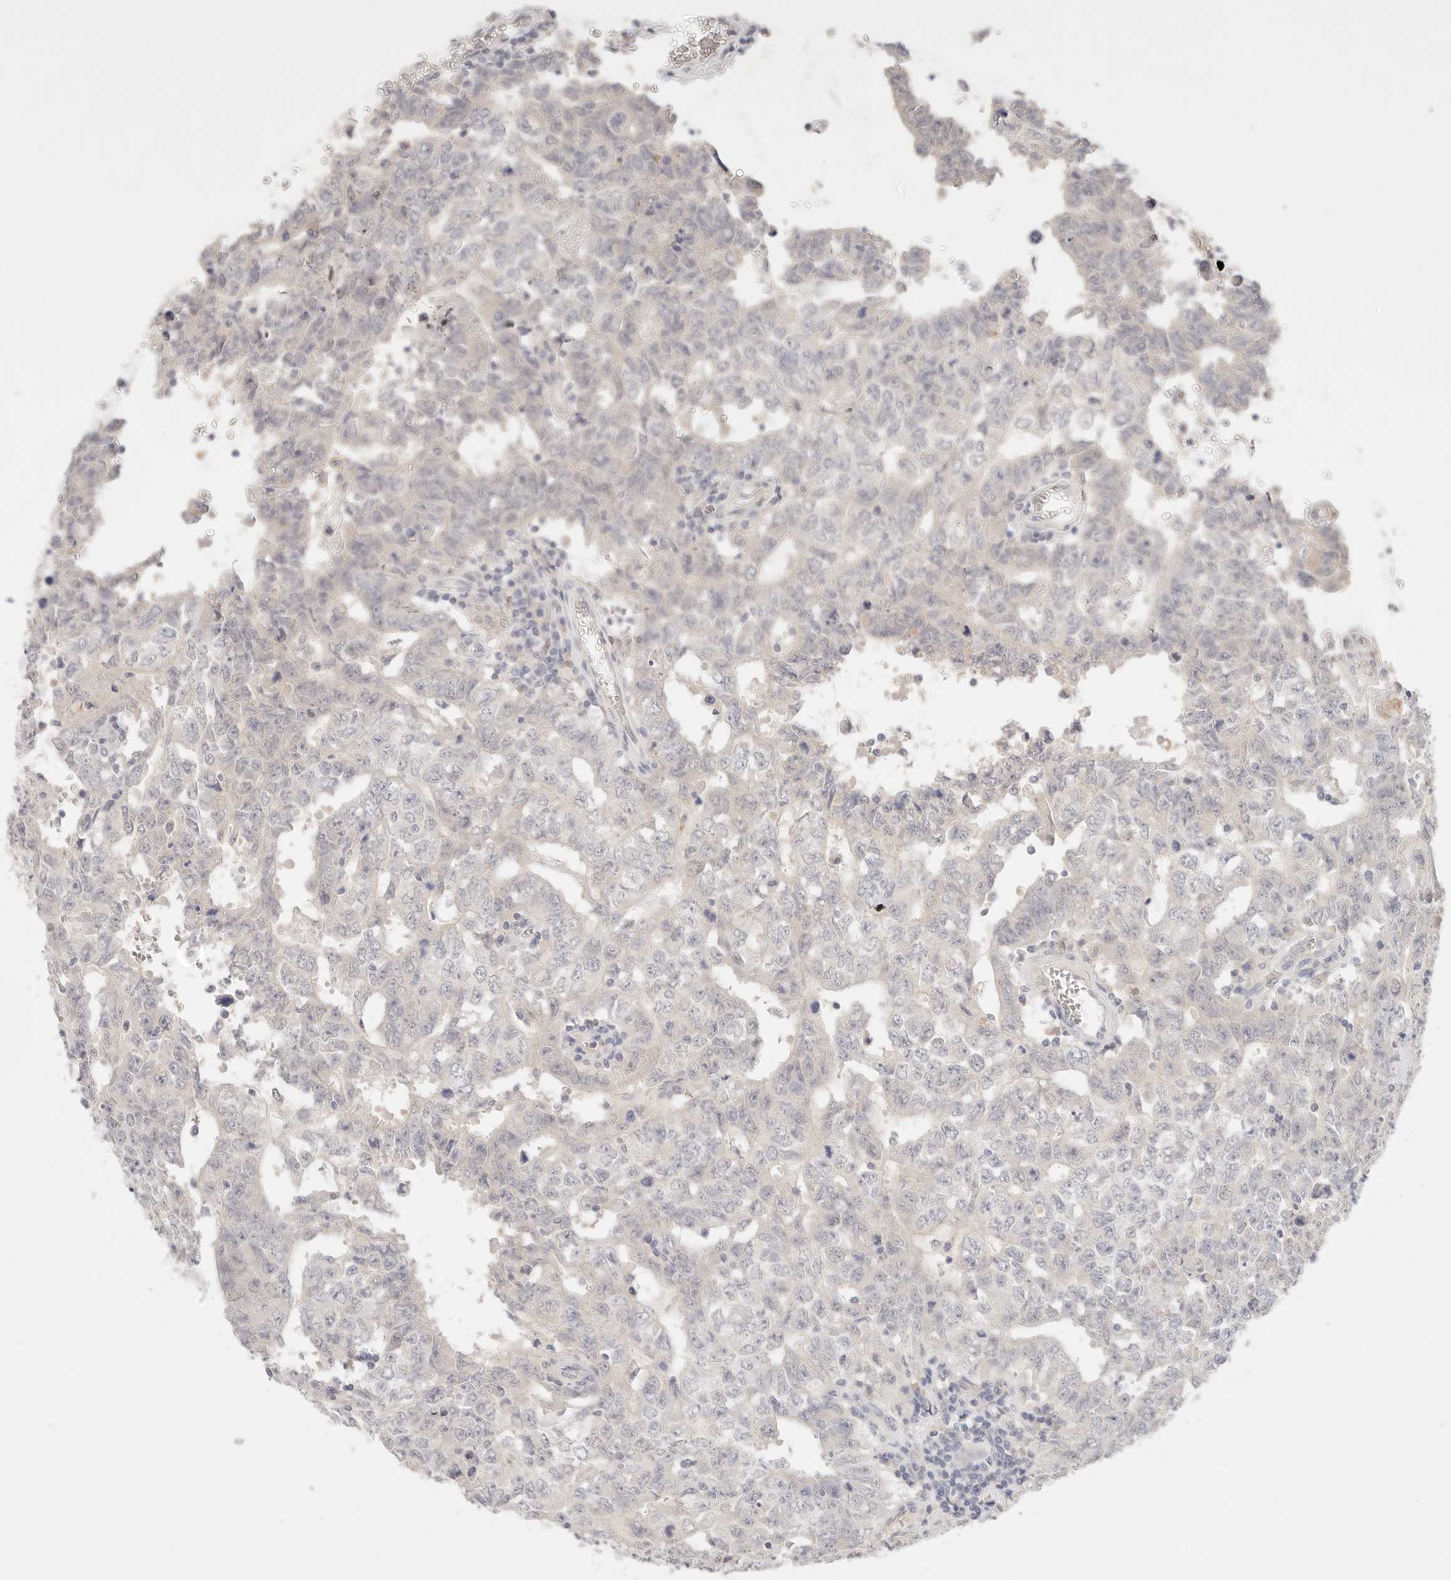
{"staining": {"intensity": "negative", "quantity": "none", "location": "none"}, "tissue": "testis cancer", "cell_type": "Tumor cells", "image_type": "cancer", "snomed": [{"axis": "morphology", "description": "Carcinoma, Embryonal, NOS"}, {"axis": "topography", "description": "Testis"}], "caption": "Histopathology image shows no significant protein staining in tumor cells of embryonal carcinoma (testis).", "gene": "SPHK1", "patient": {"sex": "male", "age": 26}}